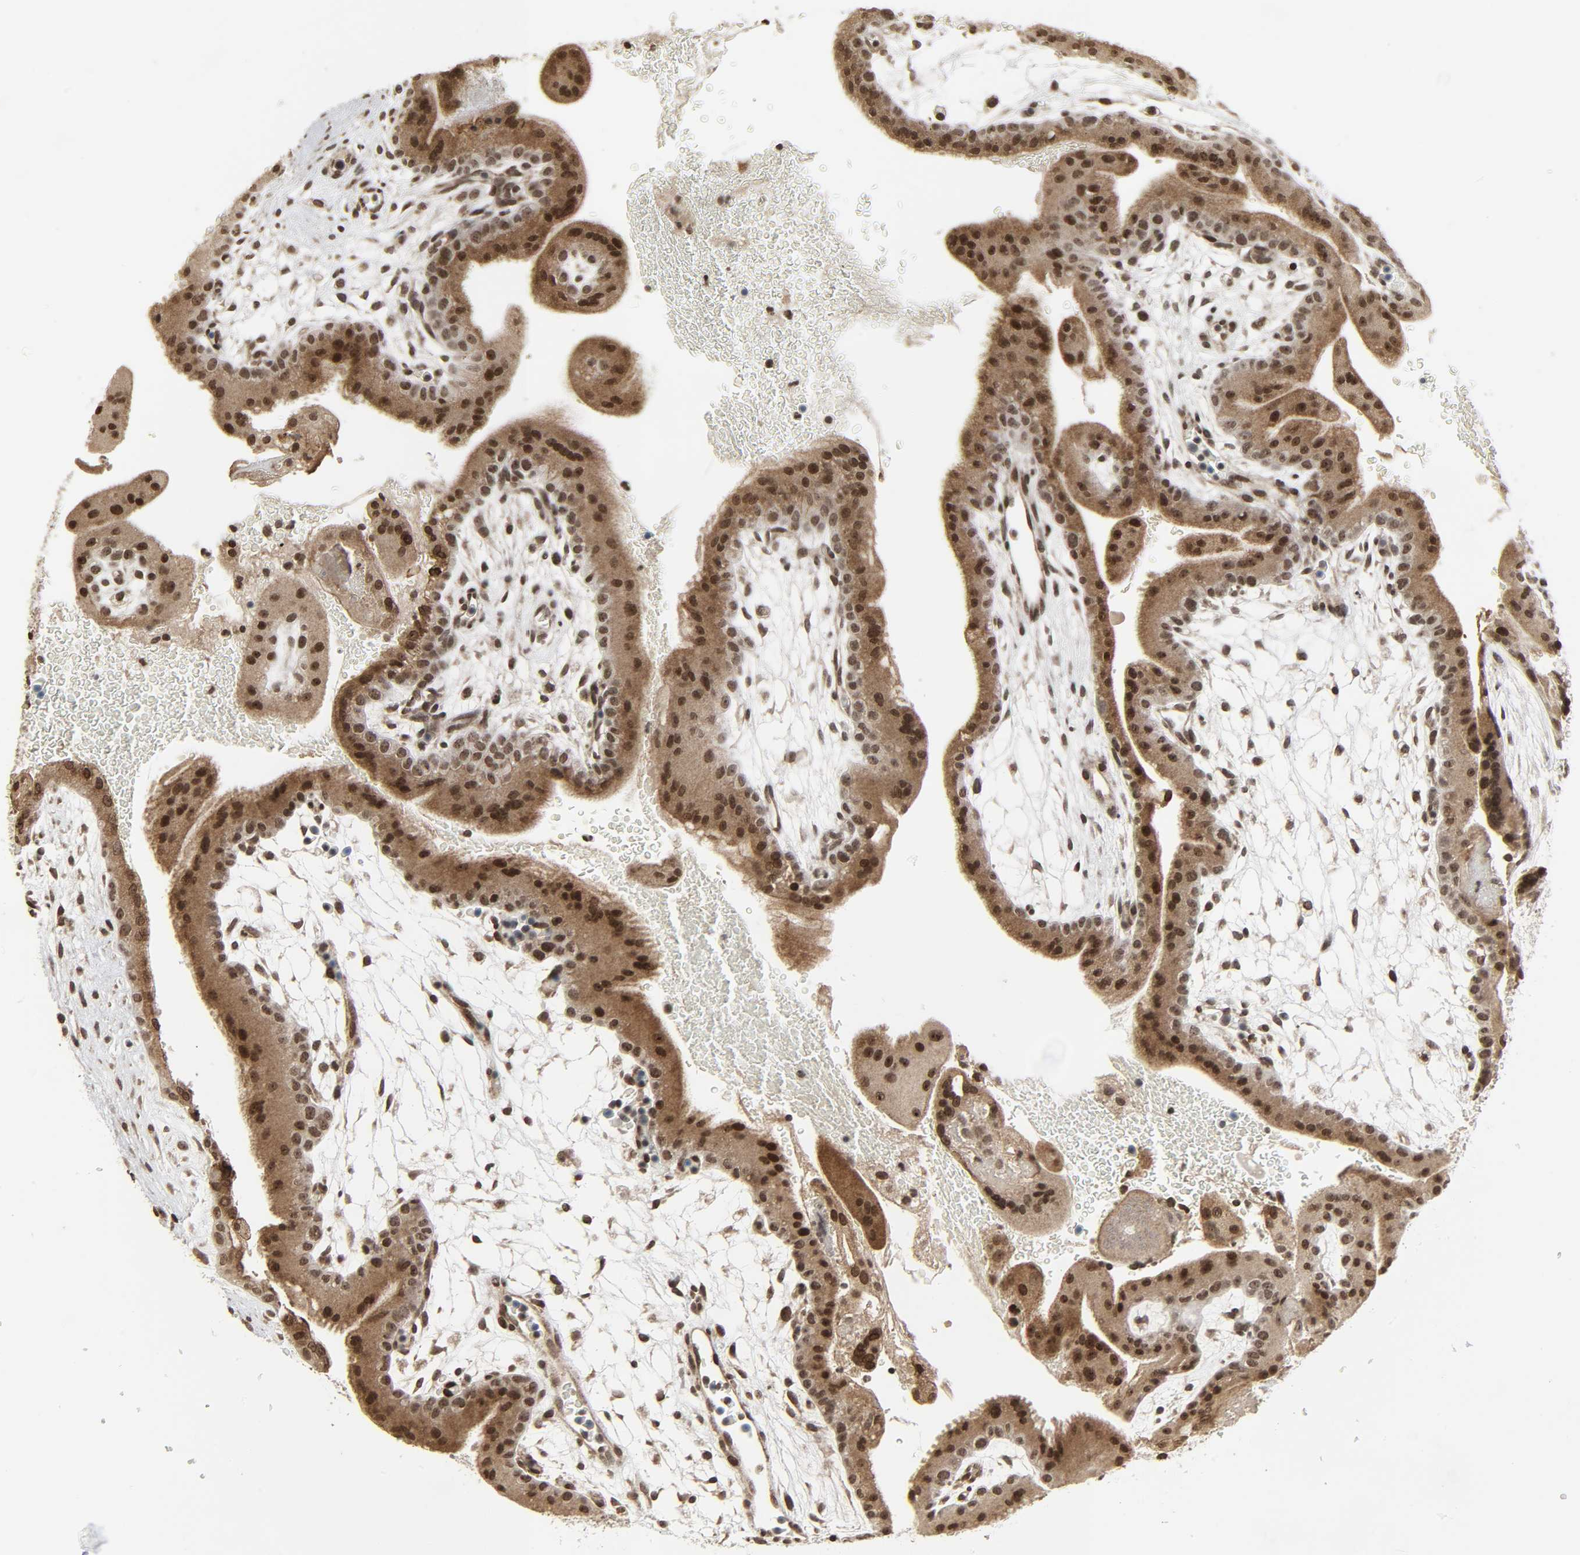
{"staining": {"intensity": "moderate", "quantity": ">75%", "location": "cytoplasmic/membranous,nuclear"}, "tissue": "placenta", "cell_type": "Trophoblastic cells", "image_type": "normal", "snomed": [{"axis": "morphology", "description": "Normal tissue, NOS"}, {"axis": "topography", "description": "Placenta"}], "caption": "Protein expression analysis of normal placenta exhibits moderate cytoplasmic/membranous,nuclear staining in about >75% of trophoblastic cells. Ihc stains the protein in brown and the nuclei are stained blue.", "gene": "XRCC1", "patient": {"sex": "female", "age": 19}}